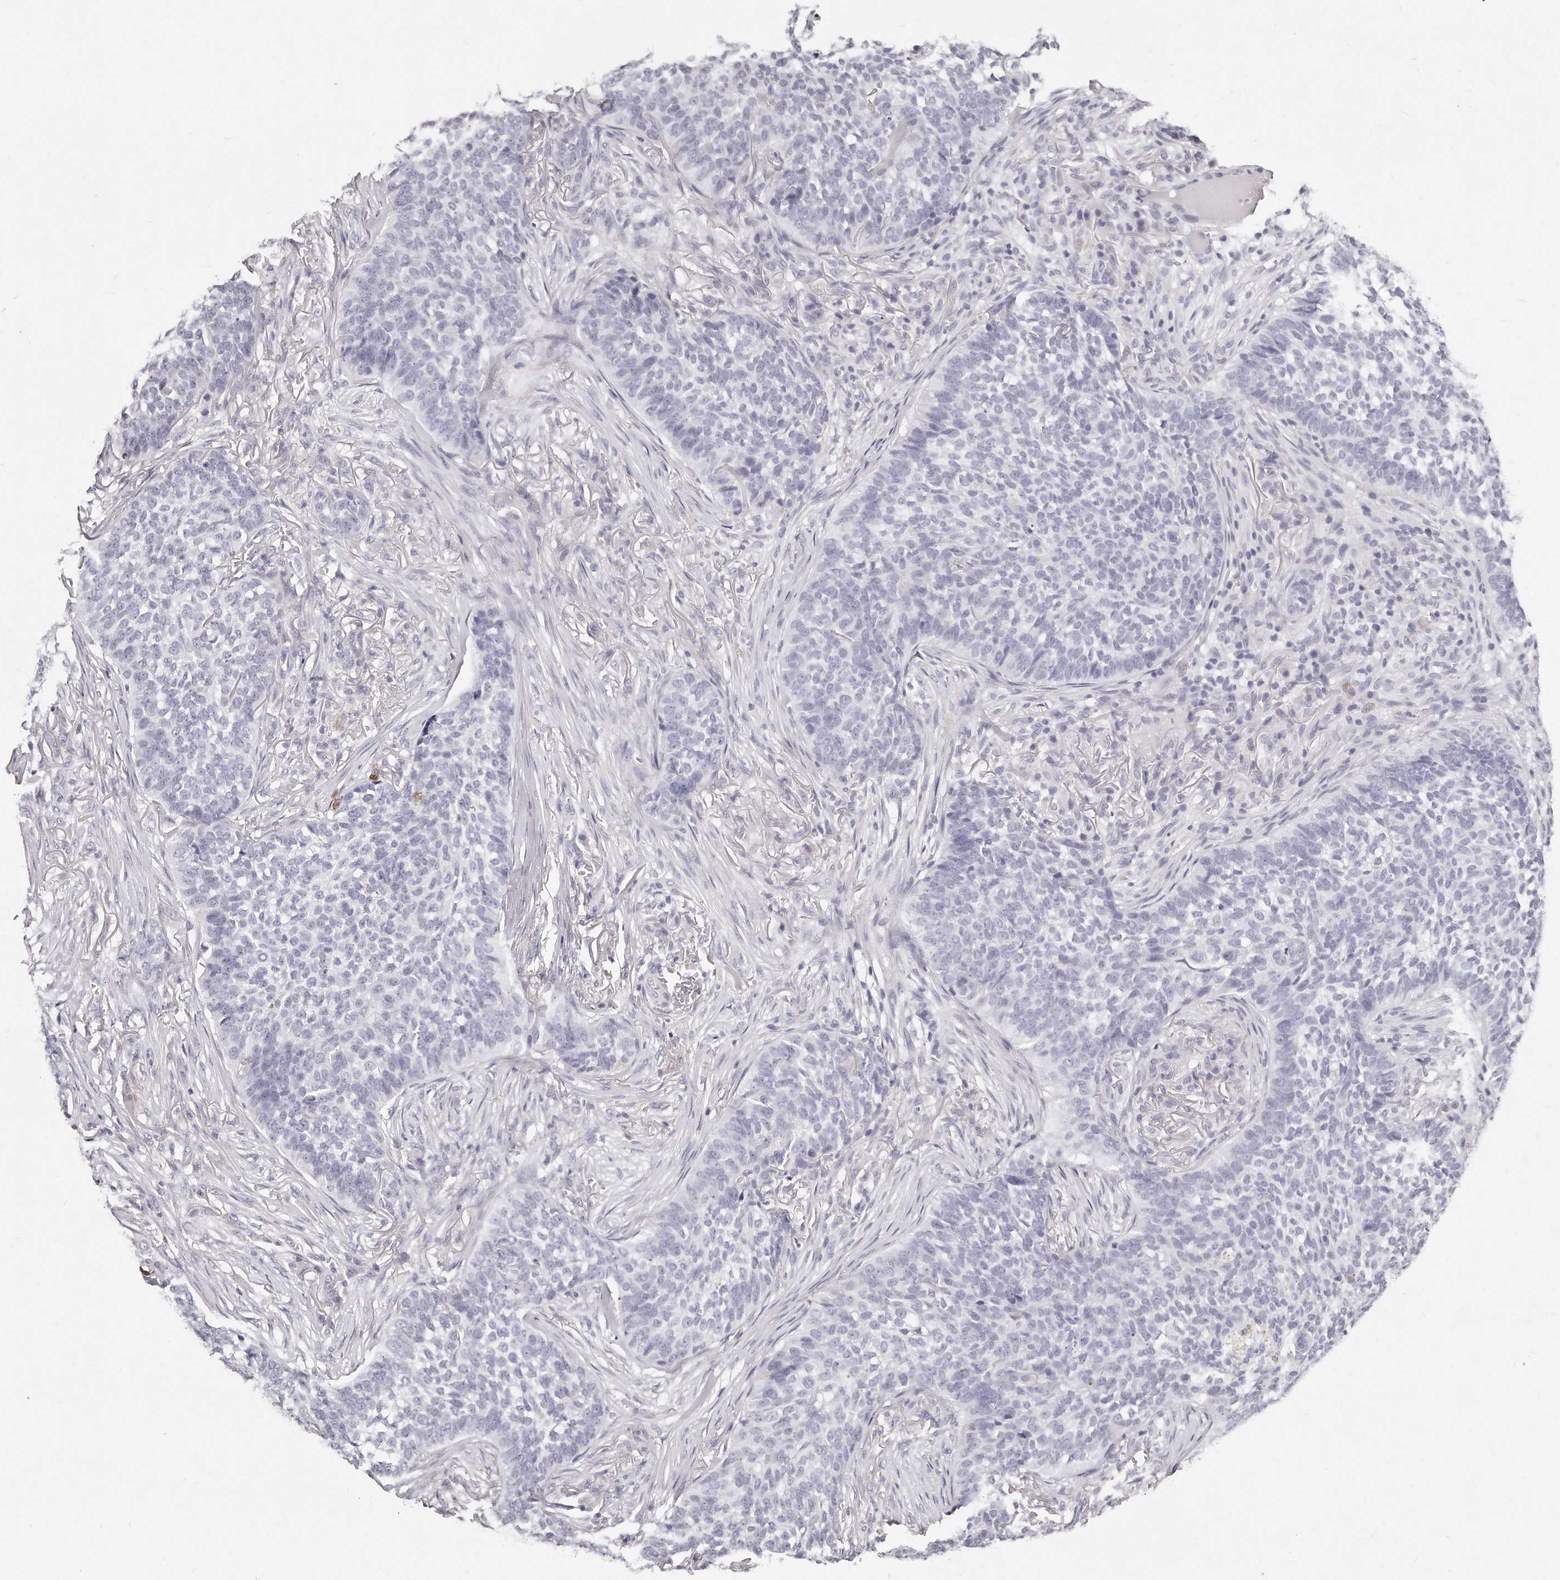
{"staining": {"intensity": "negative", "quantity": "none", "location": "none"}, "tissue": "skin cancer", "cell_type": "Tumor cells", "image_type": "cancer", "snomed": [{"axis": "morphology", "description": "Basal cell carcinoma"}, {"axis": "topography", "description": "Skin"}], "caption": "Protein analysis of basal cell carcinoma (skin) reveals no significant expression in tumor cells.", "gene": "GDA", "patient": {"sex": "male", "age": 85}}